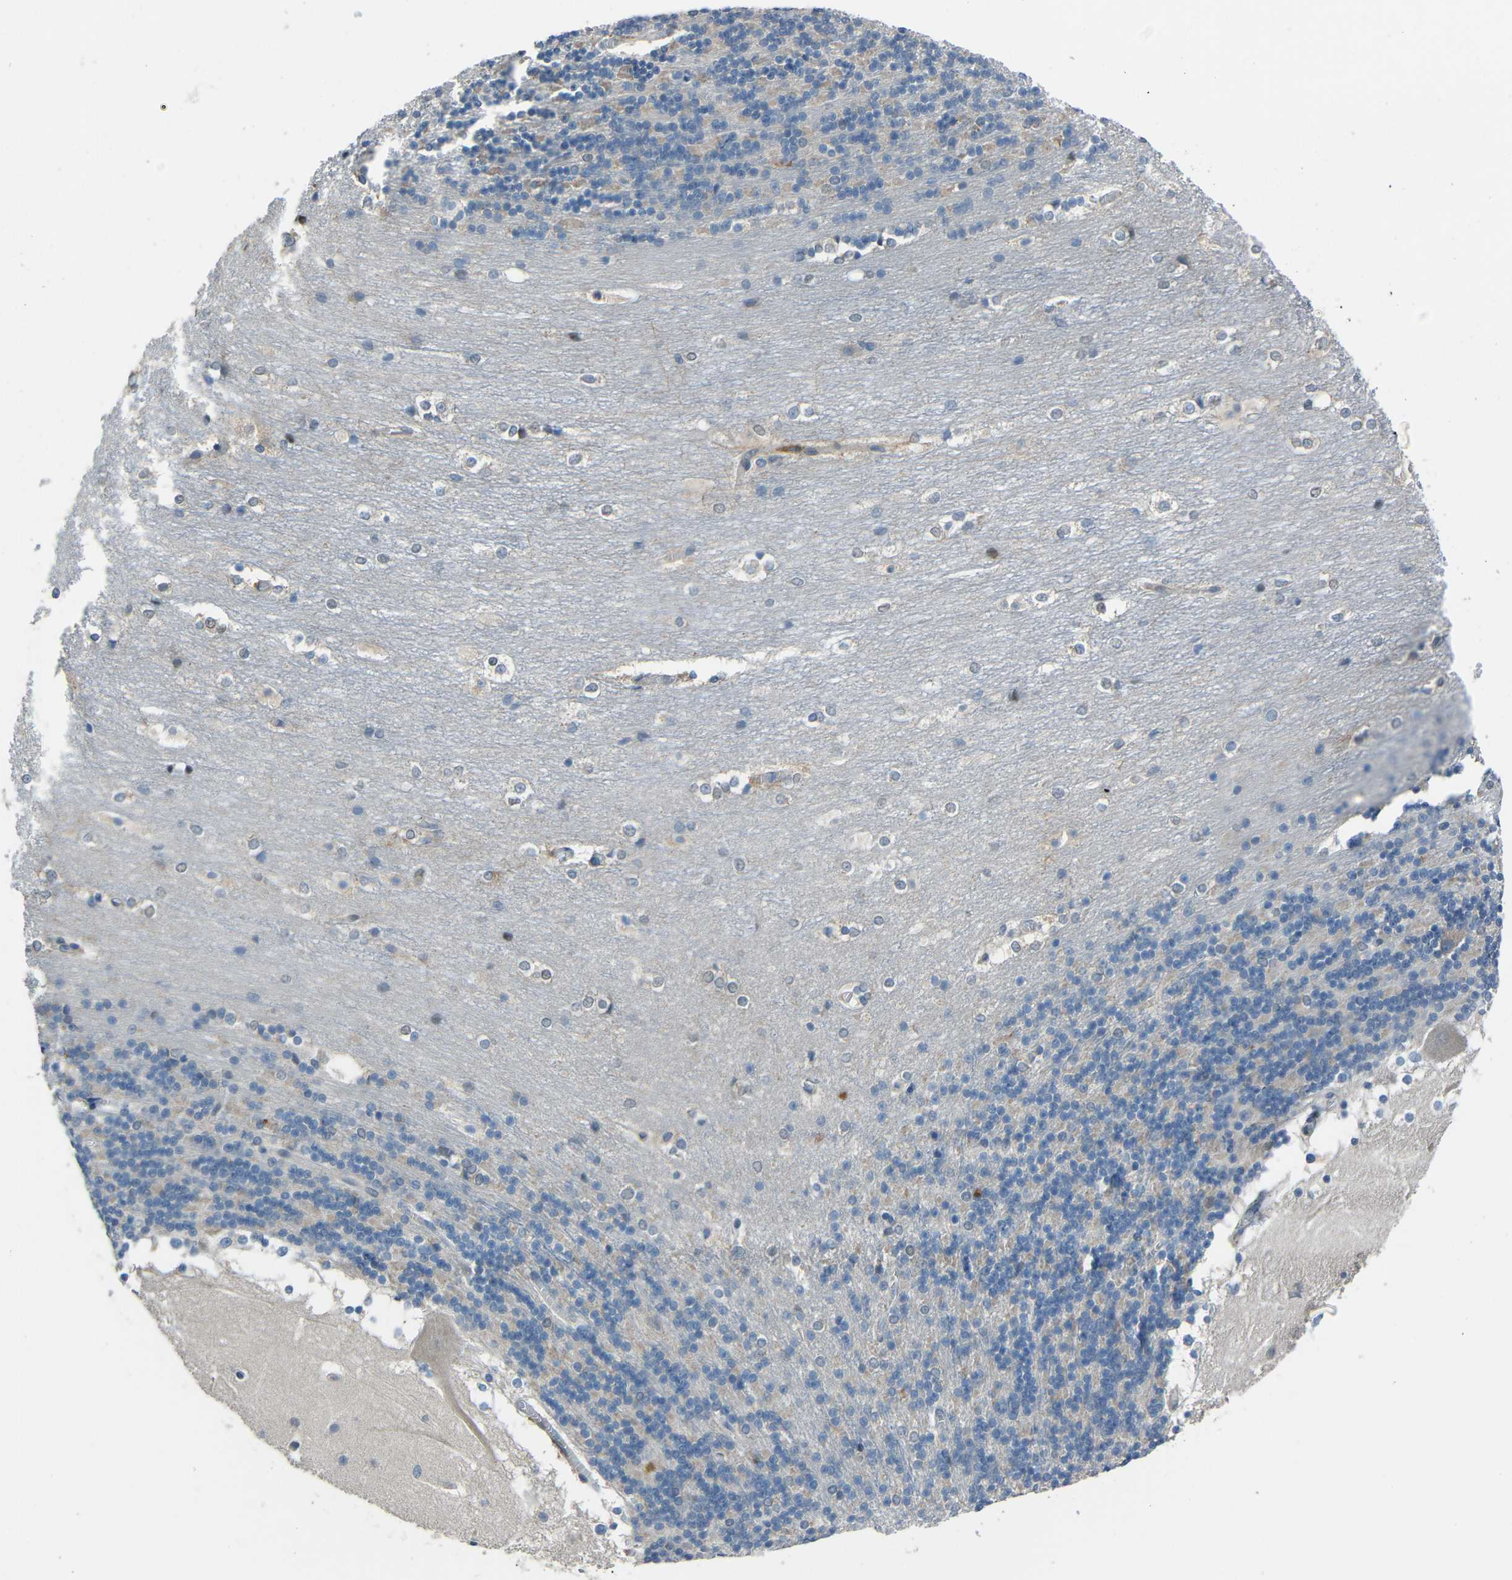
{"staining": {"intensity": "negative", "quantity": "none", "location": "none"}, "tissue": "cerebellum", "cell_type": "Cells in granular layer", "image_type": "normal", "snomed": [{"axis": "morphology", "description": "Normal tissue, NOS"}, {"axis": "topography", "description": "Cerebellum"}], "caption": "DAB (3,3'-diaminobenzidine) immunohistochemical staining of benign cerebellum displays no significant expression in cells in granular layer.", "gene": "STBD1", "patient": {"sex": "female", "age": 19}}